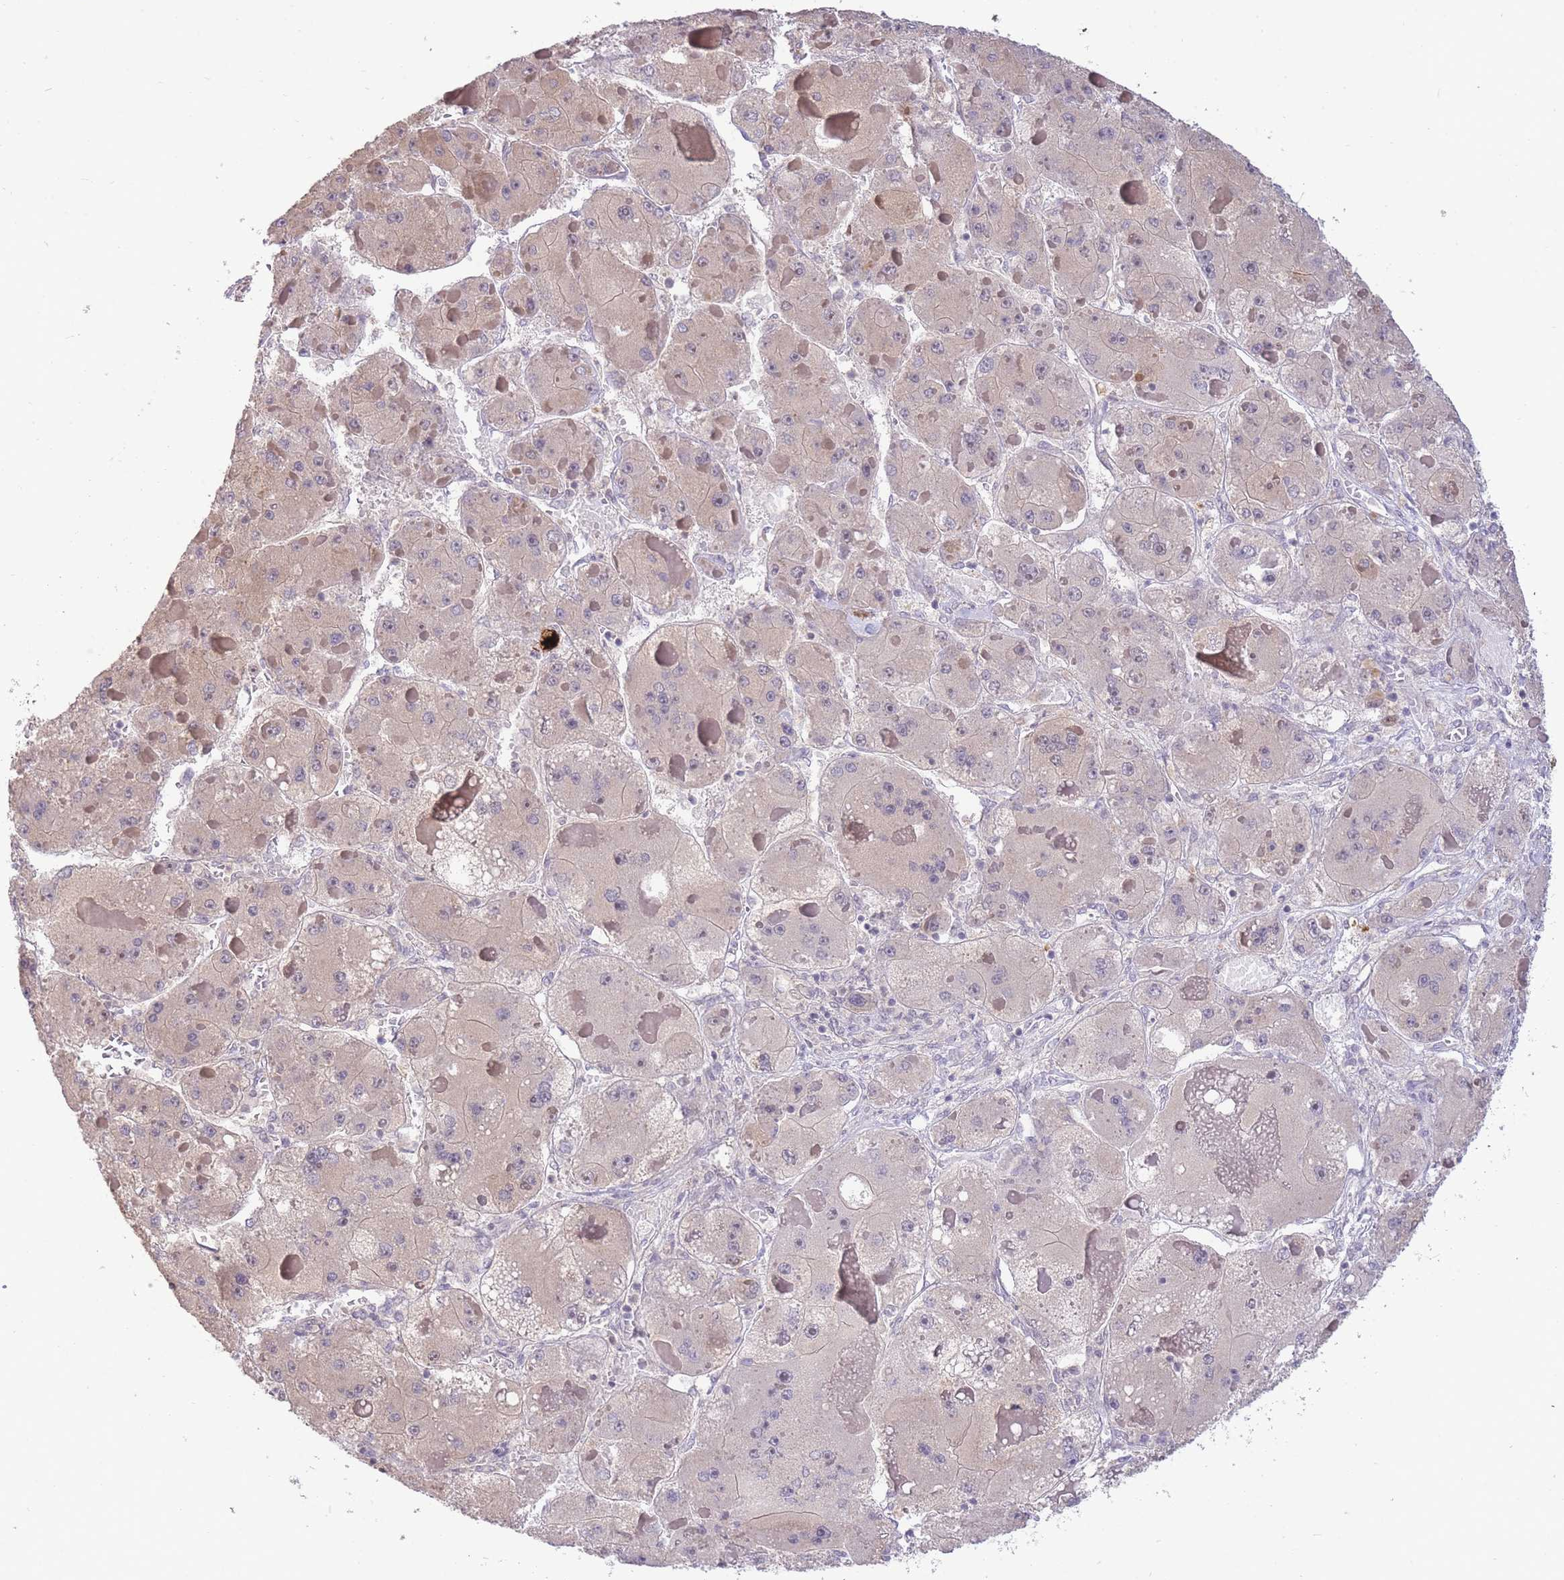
{"staining": {"intensity": "negative", "quantity": "none", "location": "none"}, "tissue": "liver cancer", "cell_type": "Tumor cells", "image_type": "cancer", "snomed": [{"axis": "morphology", "description": "Carcinoma, Hepatocellular, NOS"}, {"axis": "topography", "description": "Liver"}], "caption": "IHC of human hepatocellular carcinoma (liver) reveals no expression in tumor cells. (Stains: DAB immunohistochemistry (IHC) with hematoxylin counter stain, Microscopy: brightfield microscopy at high magnification).", "gene": "SMC6", "patient": {"sex": "female", "age": 73}}